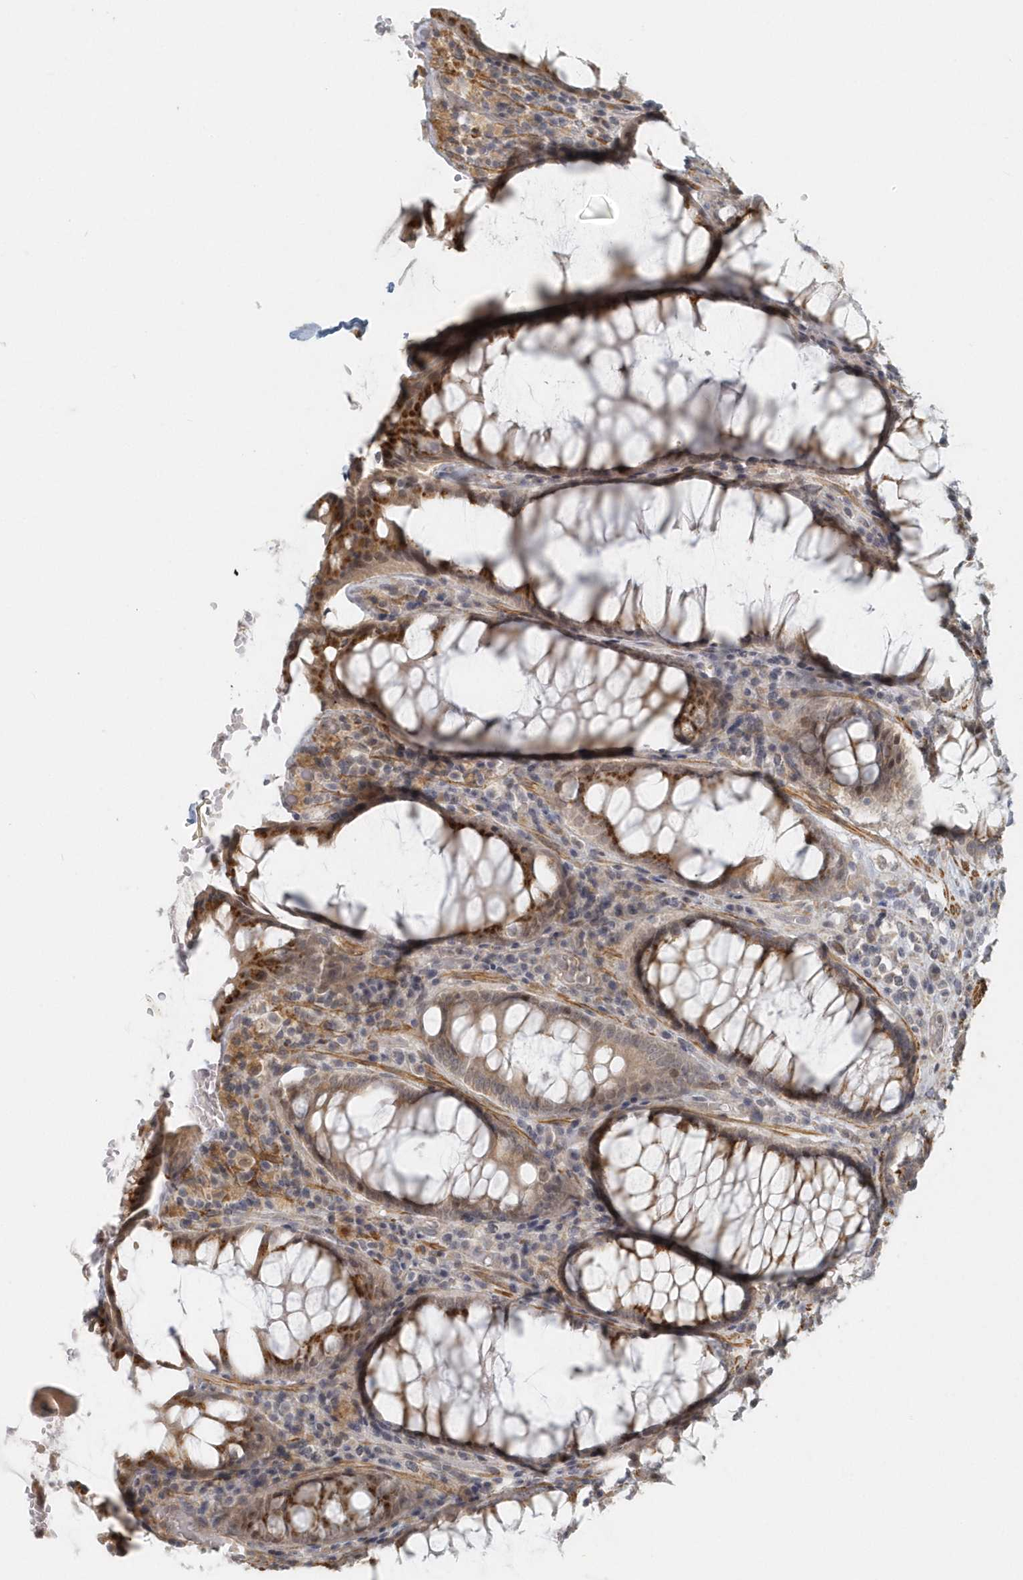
{"staining": {"intensity": "moderate", "quantity": ">75%", "location": "cytoplasmic/membranous"}, "tissue": "rectum", "cell_type": "Glandular cells", "image_type": "normal", "snomed": [{"axis": "morphology", "description": "Normal tissue, NOS"}, {"axis": "topography", "description": "Rectum"}], "caption": "Moderate cytoplasmic/membranous protein staining is present in about >75% of glandular cells in rectum.", "gene": "NAPB", "patient": {"sex": "male", "age": 64}}